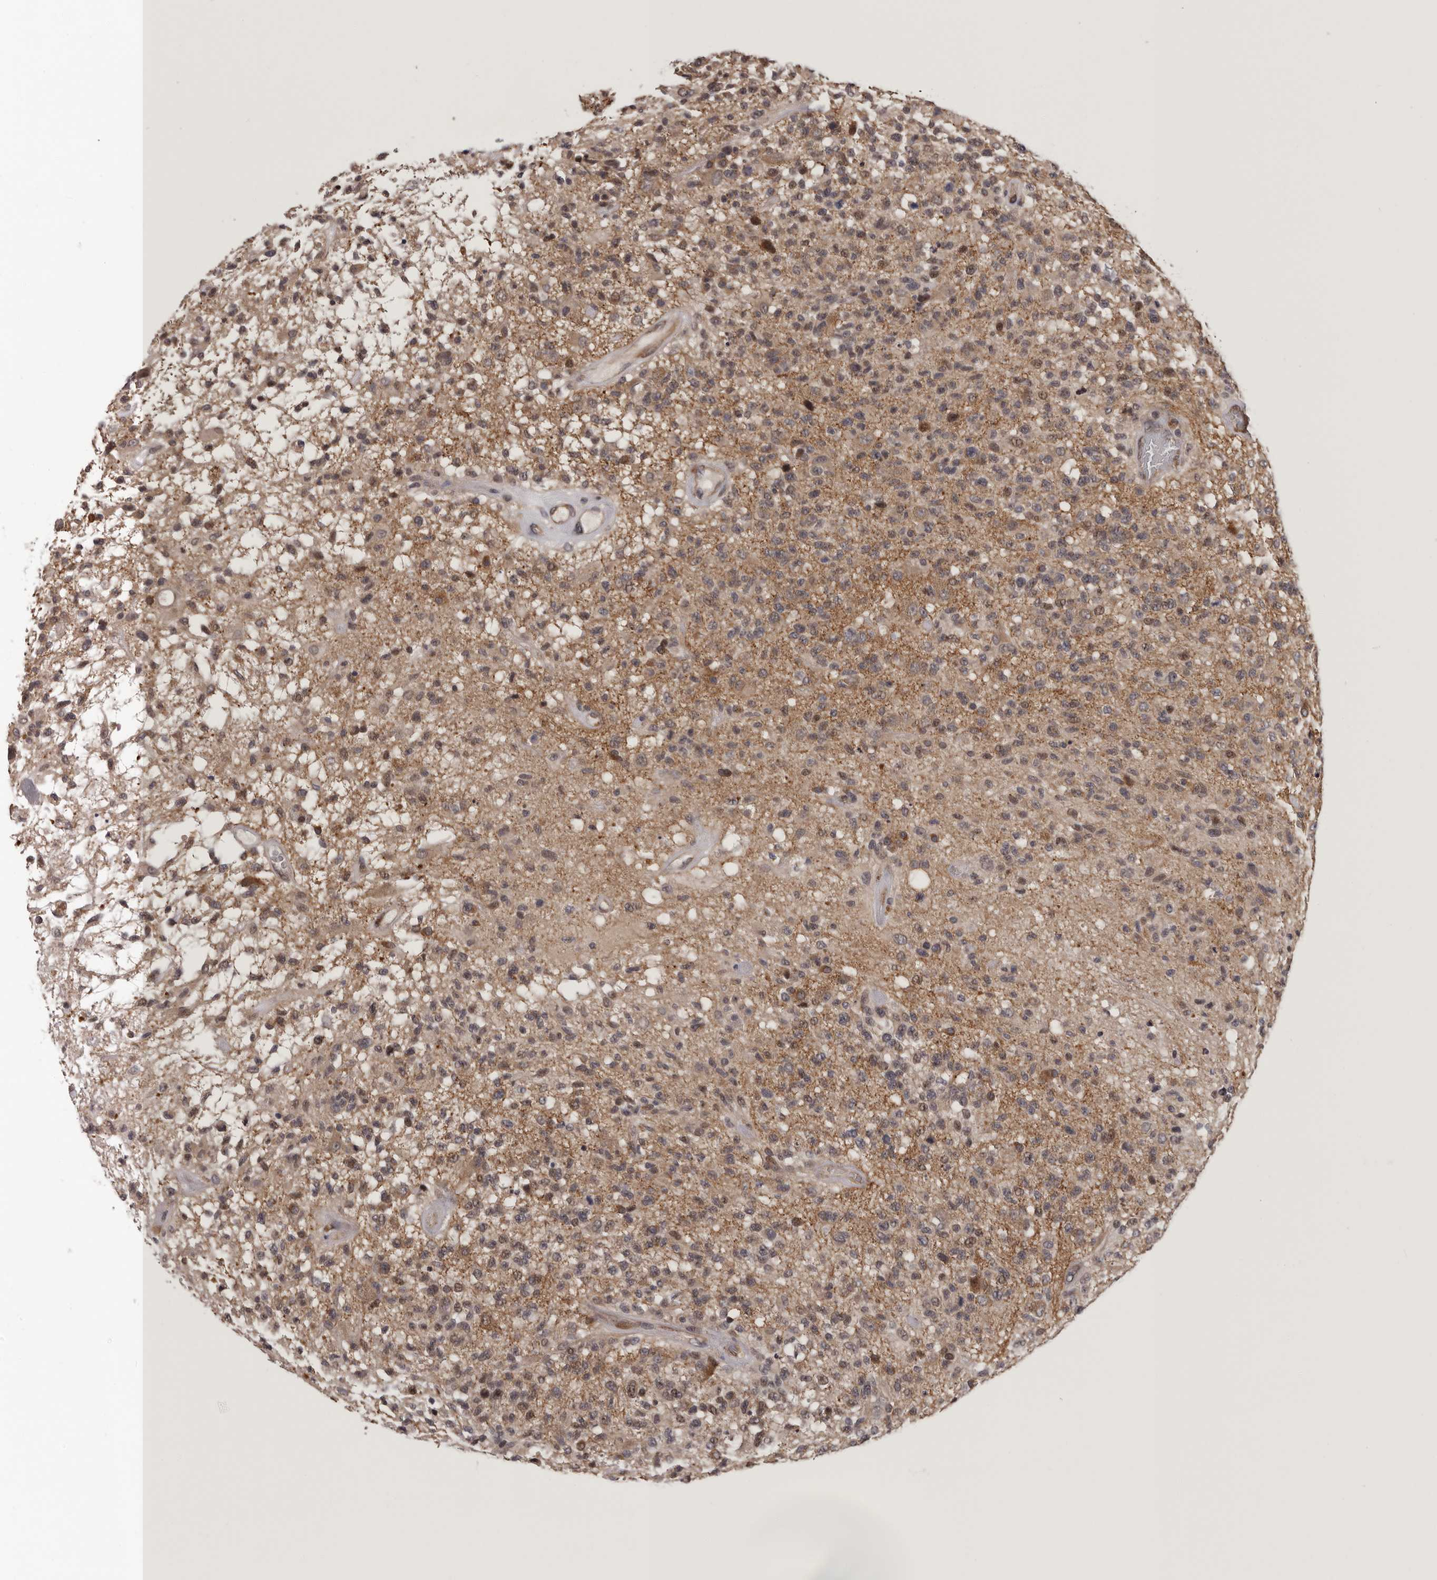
{"staining": {"intensity": "moderate", "quantity": "25%-75%", "location": "cytoplasmic/membranous,nuclear"}, "tissue": "glioma", "cell_type": "Tumor cells", "image_type": "cancer", "snomed": [{"axis": "morphology", "description": "Glioma, malignant, High grade"}, {"axis": "morphology", "description": "Glioblastoma, NOS"}, {"axis": "topography", "description": "Brain"}], "caption": "Glioma stained with immunohistochemistry demonstrates moderate cytoplasmic/membranous and nuclear expression in approximately 25%-75% of tumor cells. (DAB (3,3'-diaminobenzidine) IHC, brown staining for protein, blue staining for nuclei).", "gene": "MED8", "patient": {"sex": "male", "age": 60}}